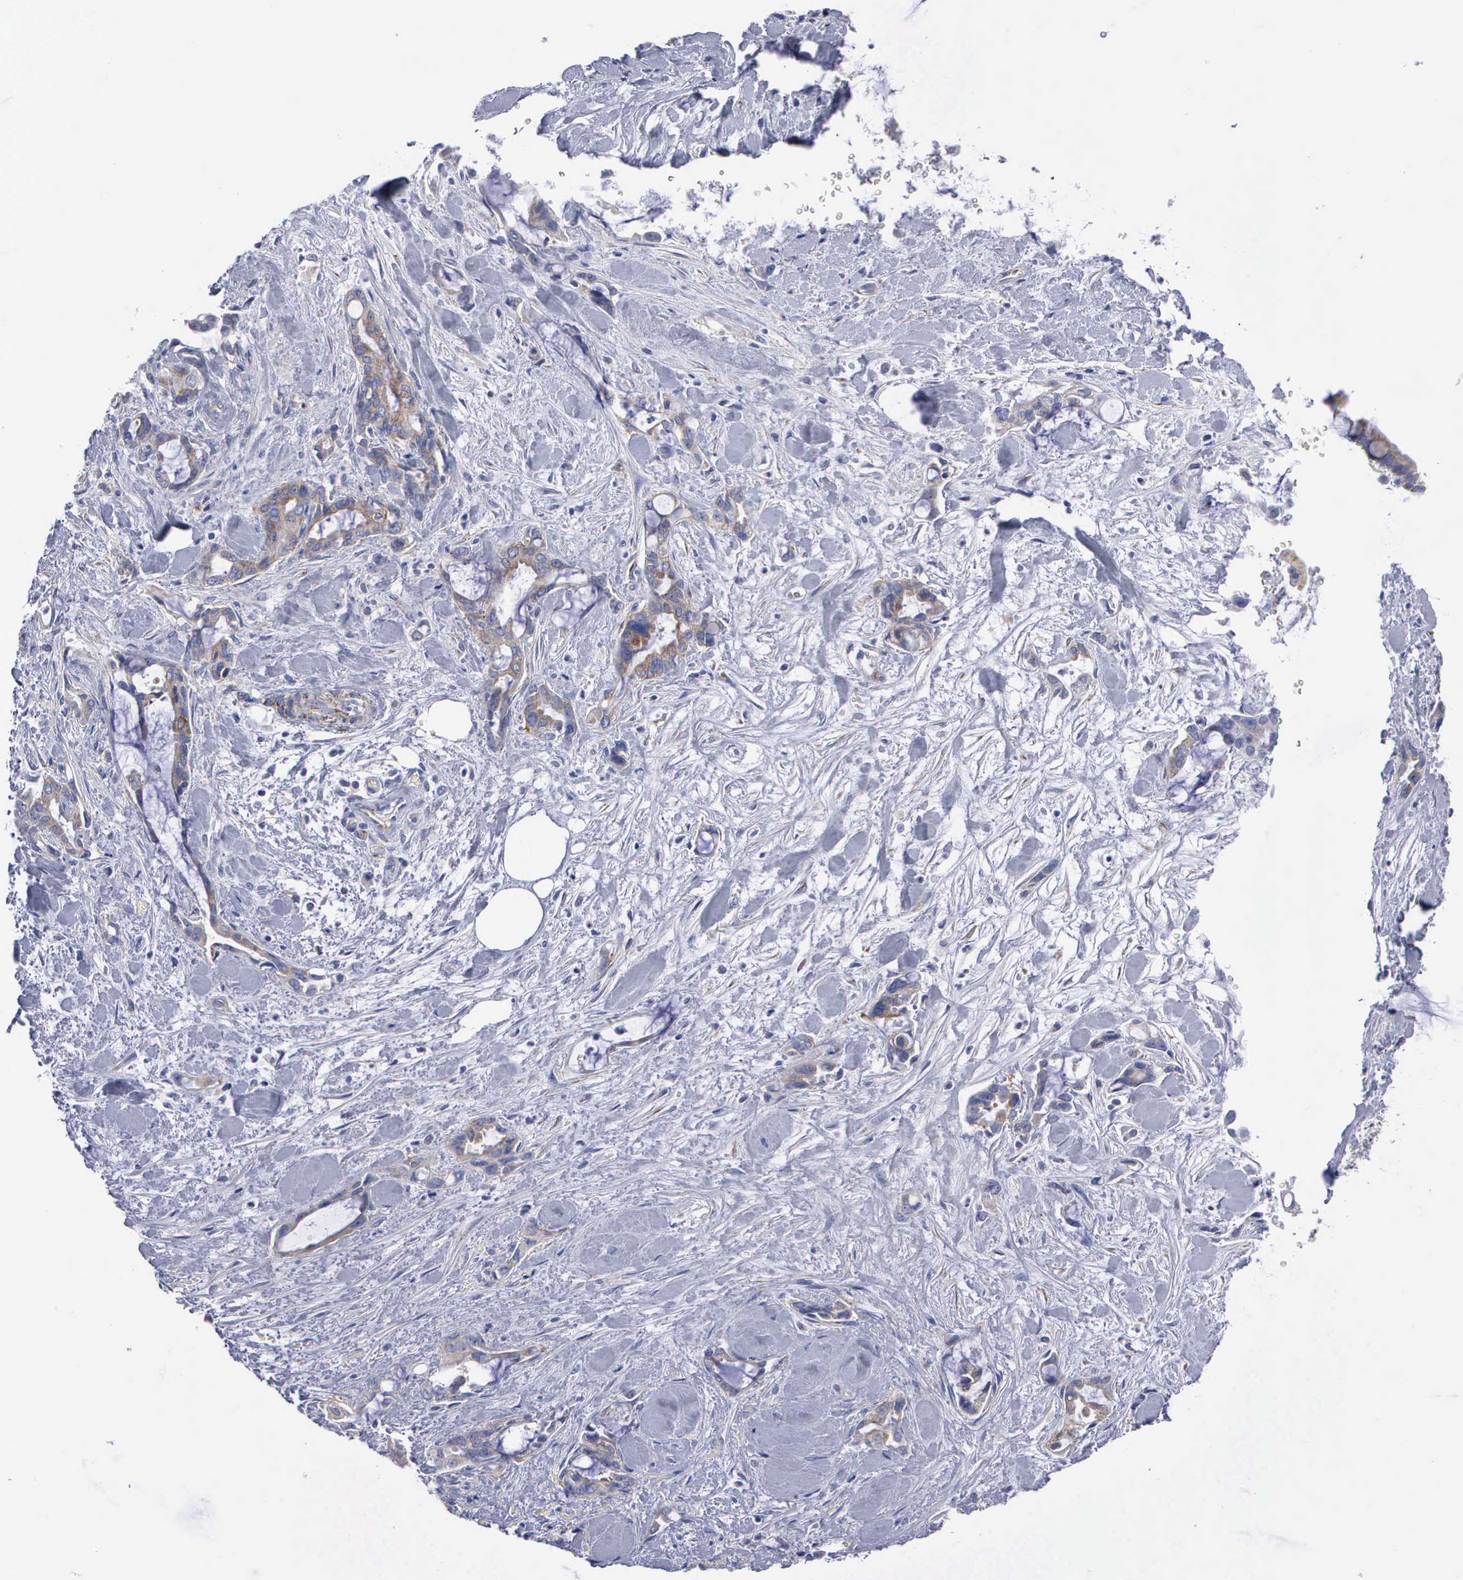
{"staining": {"intensity": "moderate", "quantity": "25%-75%", "location": "cytoplasmic/membranous"}, "tissue": "pancreatic cancer", "cell_type": "Tumor cells", "image_type": "cancer", "snomed": [{"axis": "morphology", "description": "Adenocarcinoma, NOS"}, {"axis": "topography", "description": "Pancreas"}], "caption": "Approximately 25%-75% of tumor cells in human pancreatic adenocarcinoma show moderate cytoplasmic/membranous protein expression as visualized by brown immunohistochemical staining.", "gene": "APOOL", "patient": {"sex": "female", "age": 70}}